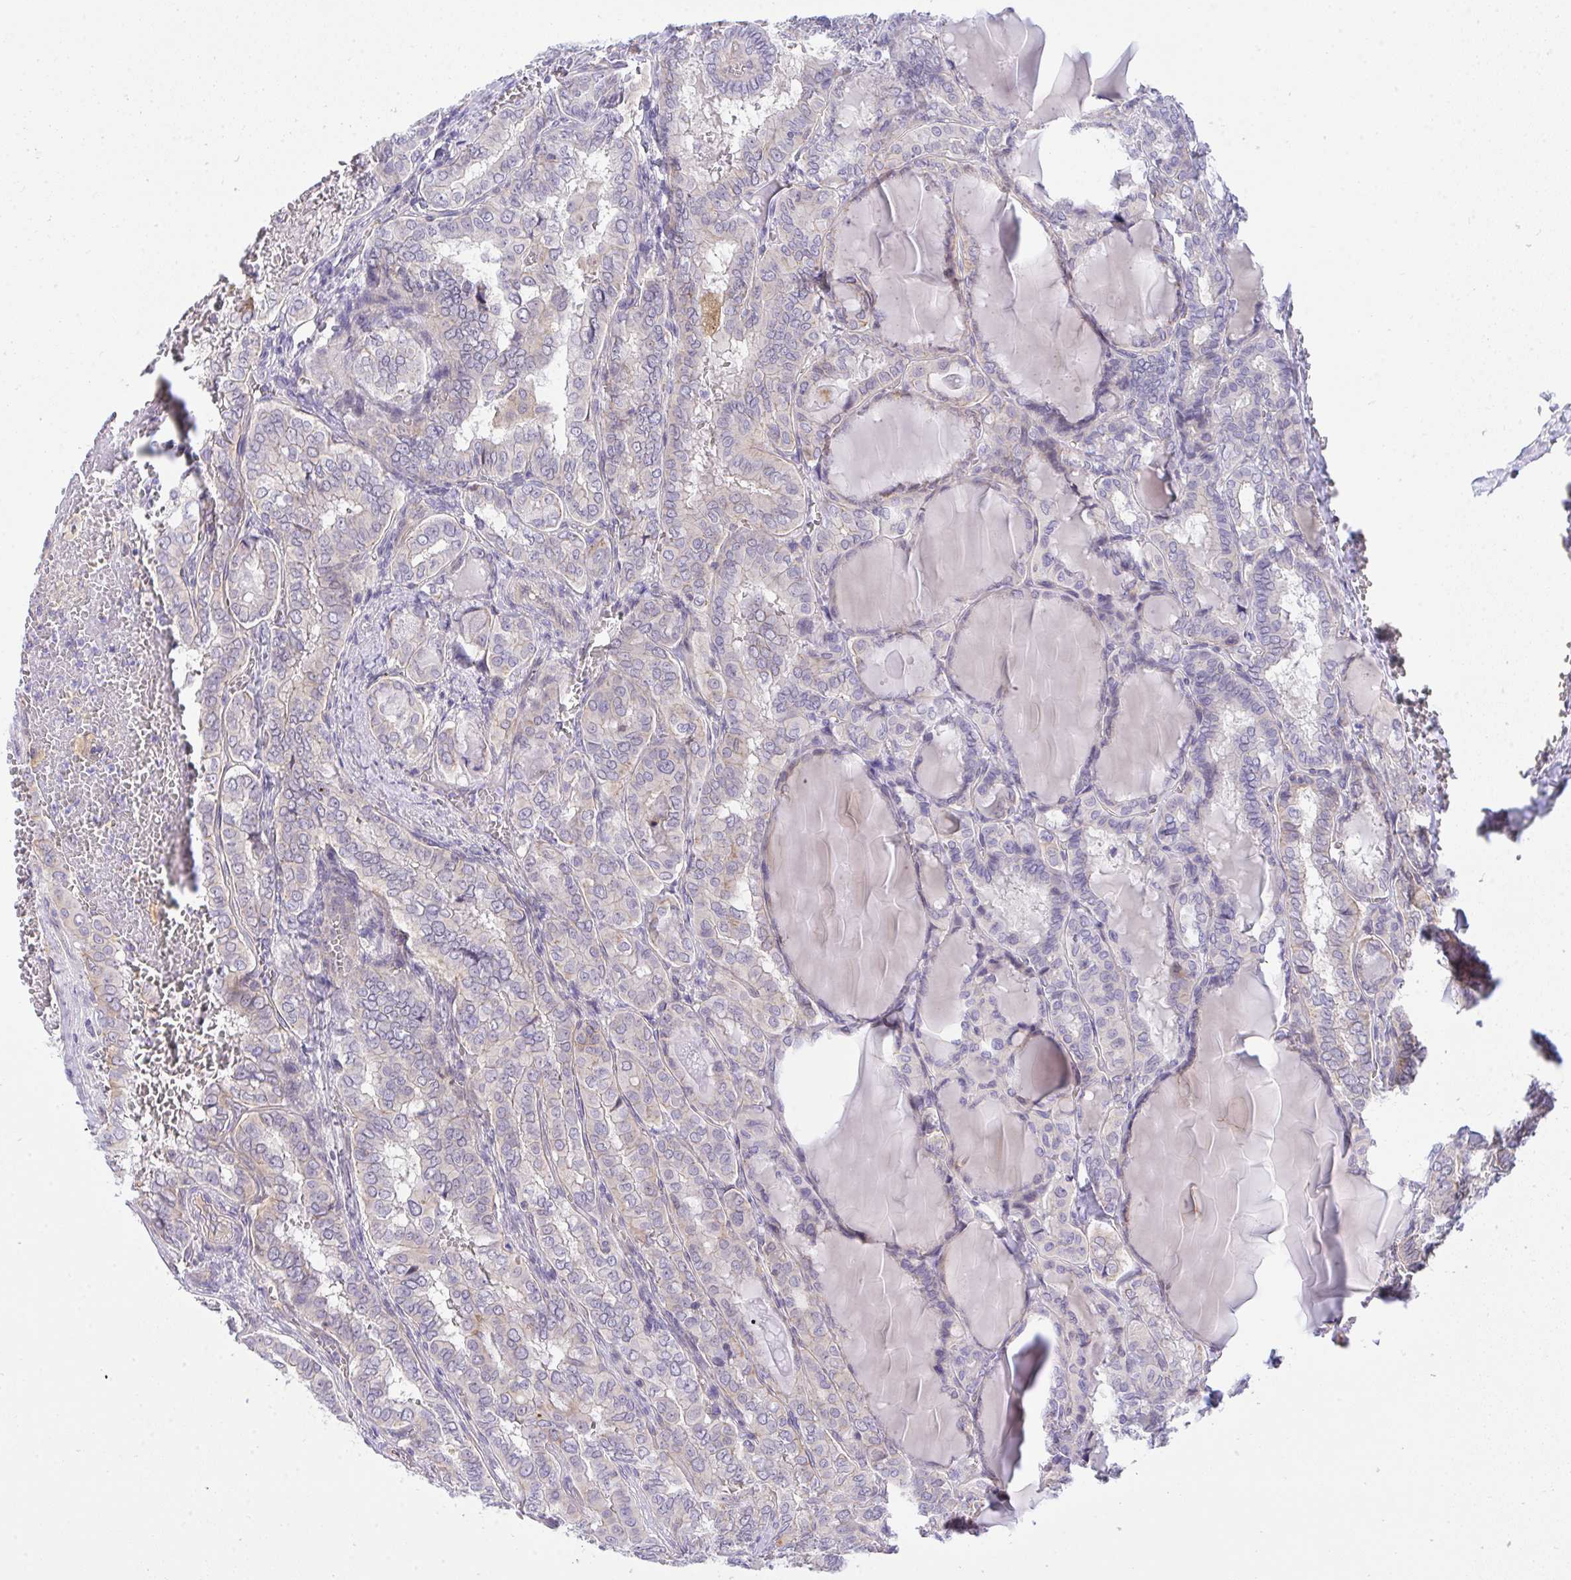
{"staining": {"intensity": "negative", "quantity": "none", "location": "none"}, "tissue": "thyroid cancer", "cell_type": "Tumor cells", "image_type": "cancer", "snomed": [{"axis": "morphology", "description": "Papillary adenocarcinoma, NOS"}, {"axis": "topography", "description": "Thyroid gland"}], "caption": "Tumor cells are negative for brown protein staining in thyroid papillary adenocarcinoma.", "gene": "HOXD12", "patient": {"sex": "female", "age": 46}}